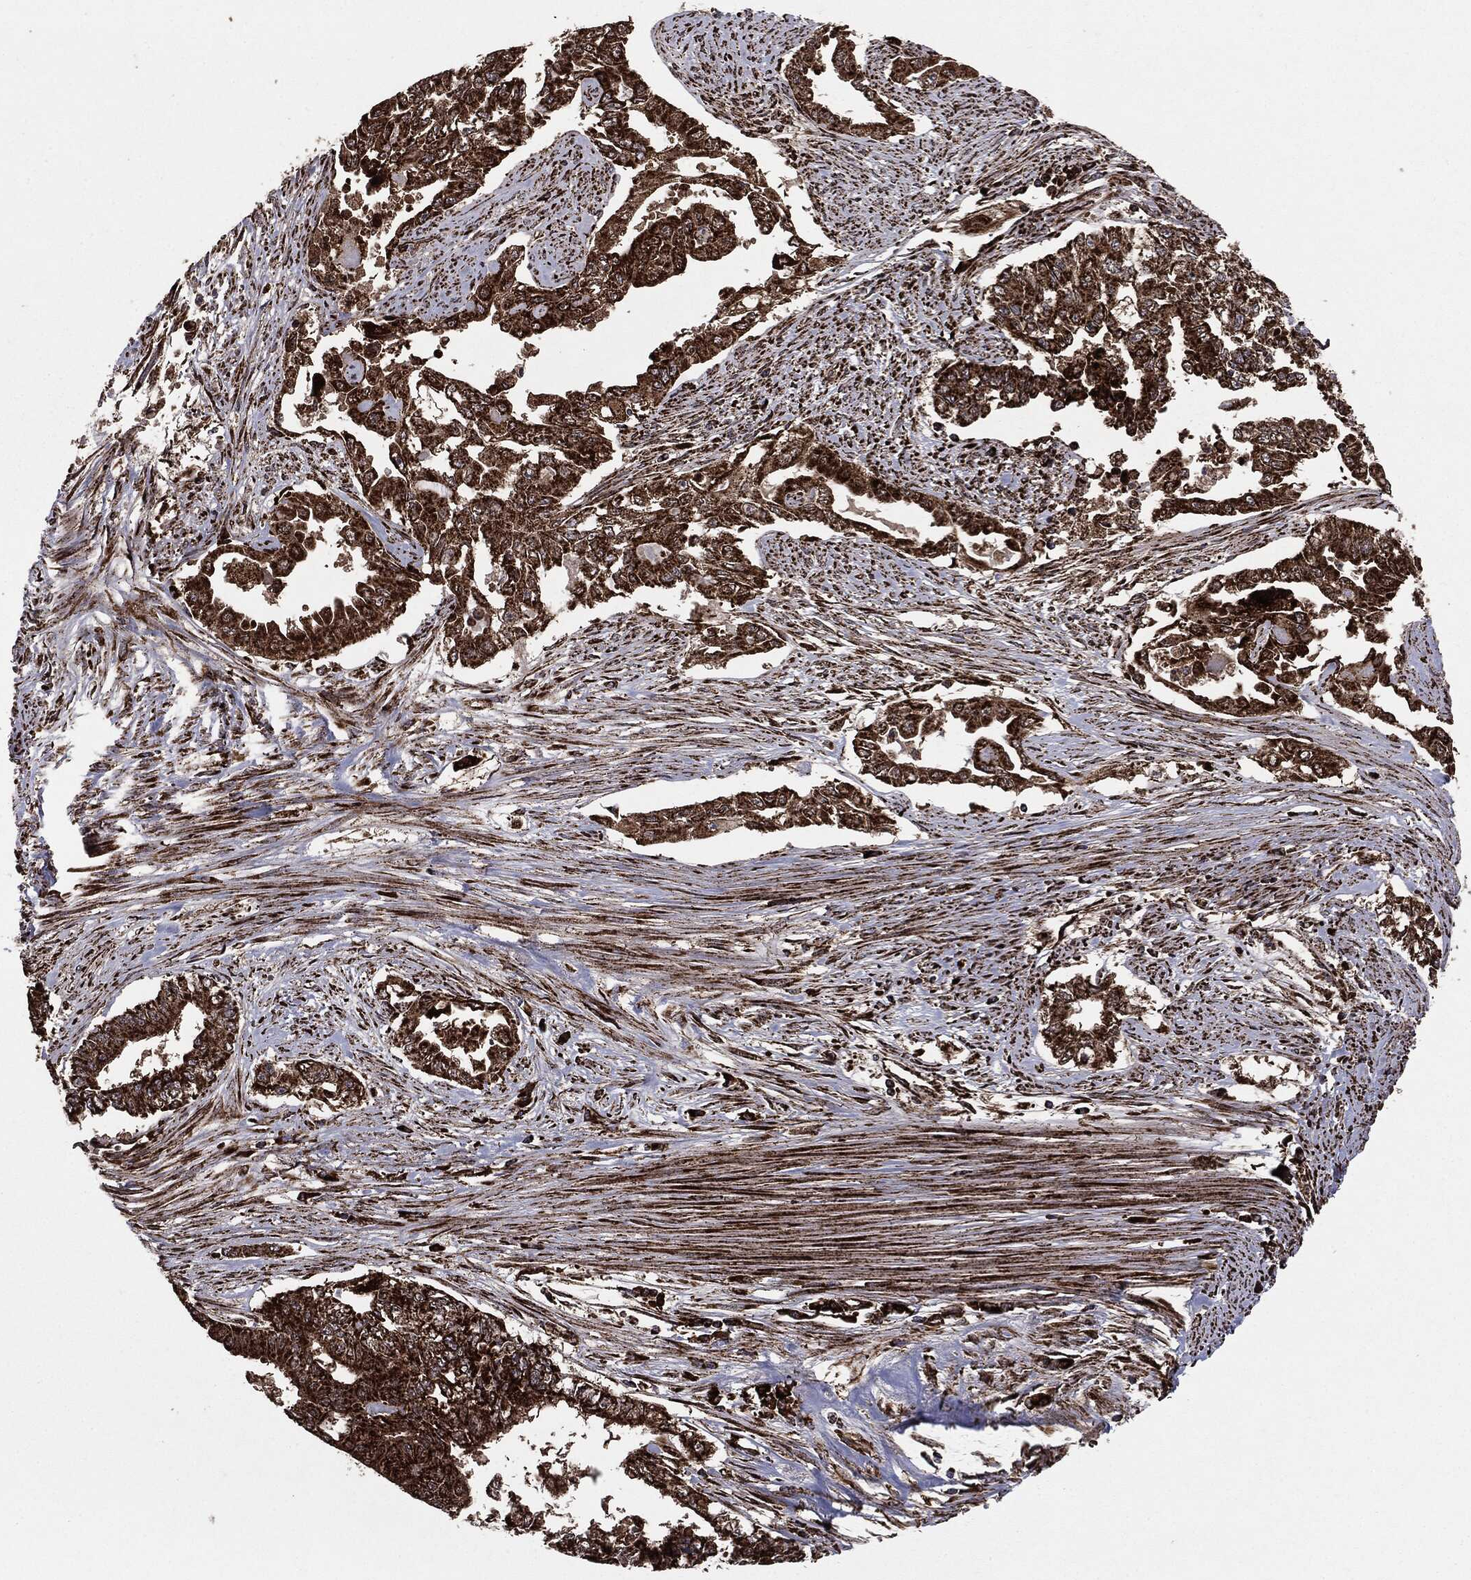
{"staining": {"intensity": "strong", "quantity": ">75%", "location": "cytoplasmic/membranous"}, "tissue": "endometrial cancer", "cell_type": "Tumor cells", "image_type": "cancer", "snomed": [{"axis": "morphology", "description": "Adenocarcinoma, NOS"}, {"axis": "topography", "description": "Uterus"}], "caption": "IHC (DAB (3,3'-diaminobenzidine)) staining of endometrial cancer reveals strong cytoplasmic/membranous protein staining in approximately >75% of tumor cells.", "gene": "MAP2K1", "patient": {"sex": "female", "age": 59}}